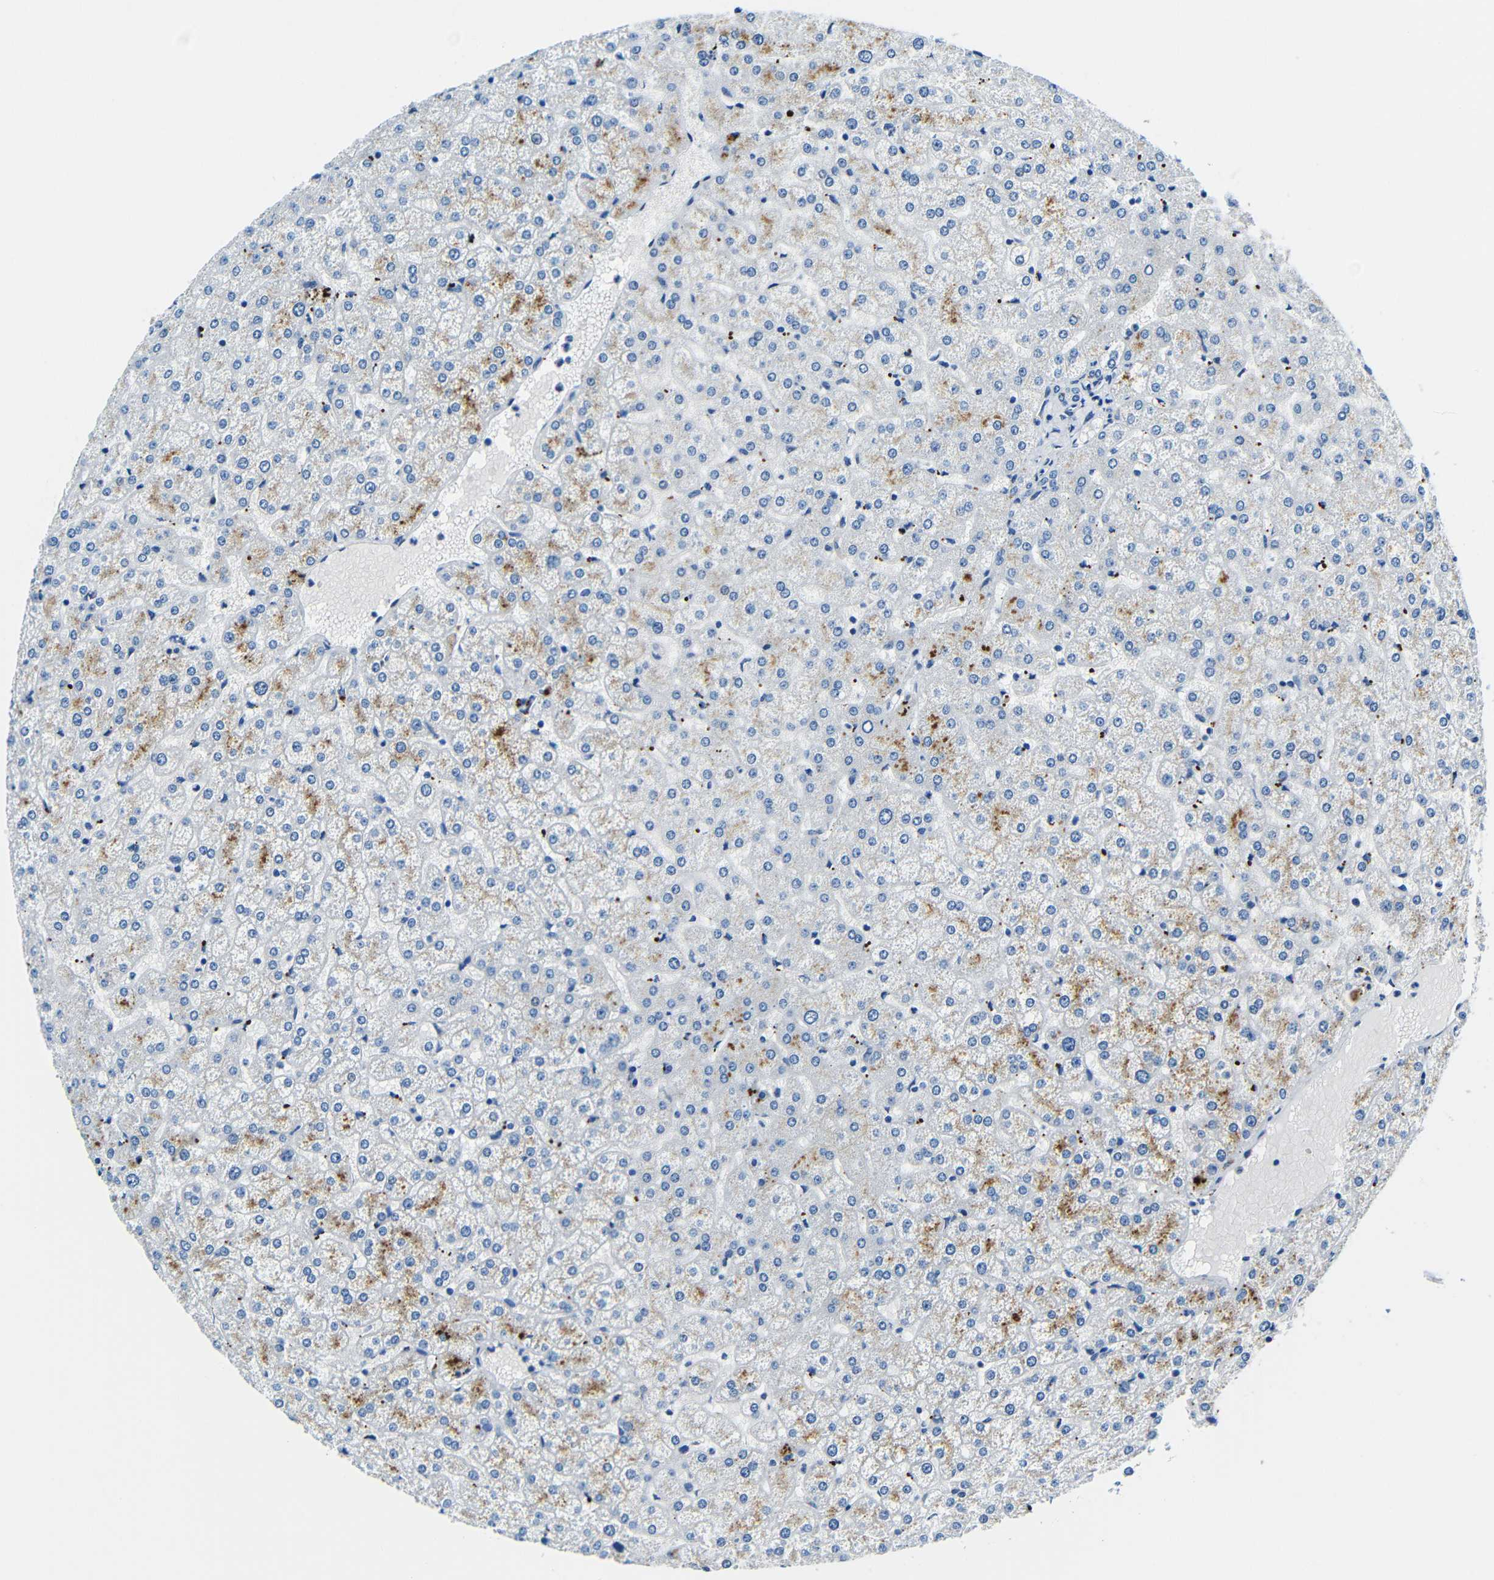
{"staining": {"intensity": "negative", "quantity": "none", "location": "none"}, "tissue": "liver", "cell_type": "Cholangiocytes", "image_type": "normal", "snomed": [{"axis": "morphology", "description": "Normal tissue, NOS"}, {"axis": "topography", "description": "Liver"}], "caption": "IHC of benign liver shows no positivity in cholangiocytes. The staining was performed using DAB (3,3'-diaminobenzidine) to visualize the protein expression in brown, while the nuclei were stained in blue with hematoxylin (Magnification: 20x).", "gene": "USO1", "patient": {"sex": "female", "age": 32}}